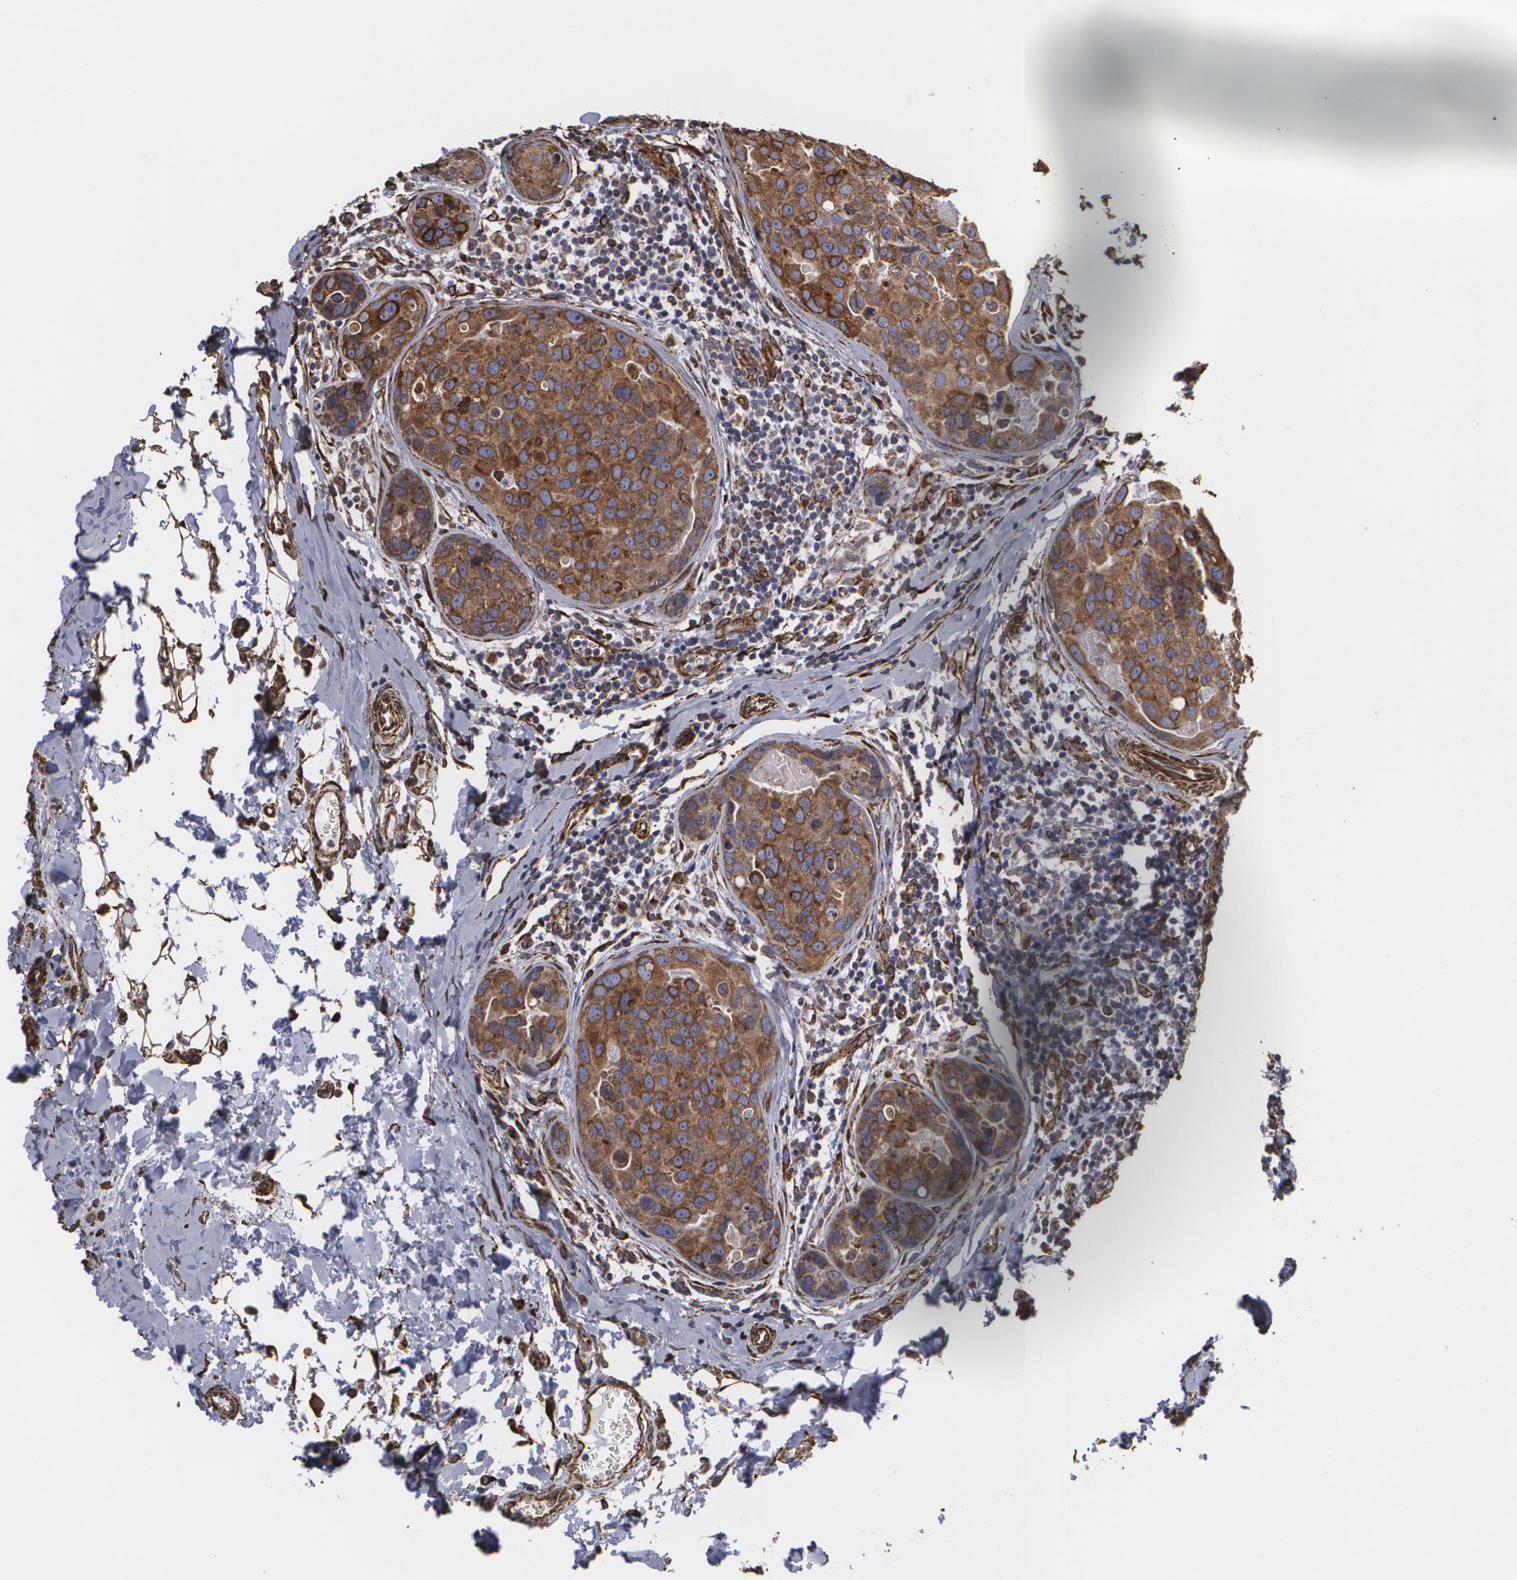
{"staining": {"intensity": "strong", "quantity": ">75%", "location": "cytoplasmic/membranous"}, "tissue": "breast cancer", "cell_type": "Tumor cells", "image_type": "cancer", "snomed": [{"axis": "morphology", "description": "Duct carcinoma"}, {"axis": "topography", "description": "Breast"}], "caption": "This photomicrograph exhibits immunohistochemistry (IHC) staining of human breast cancer, with high strong cytoplasmic/membranous expression in approximately >75% of tumor cells.", "gene": "CYB5R3", "patient": {"sex": "female", "age": 24}}